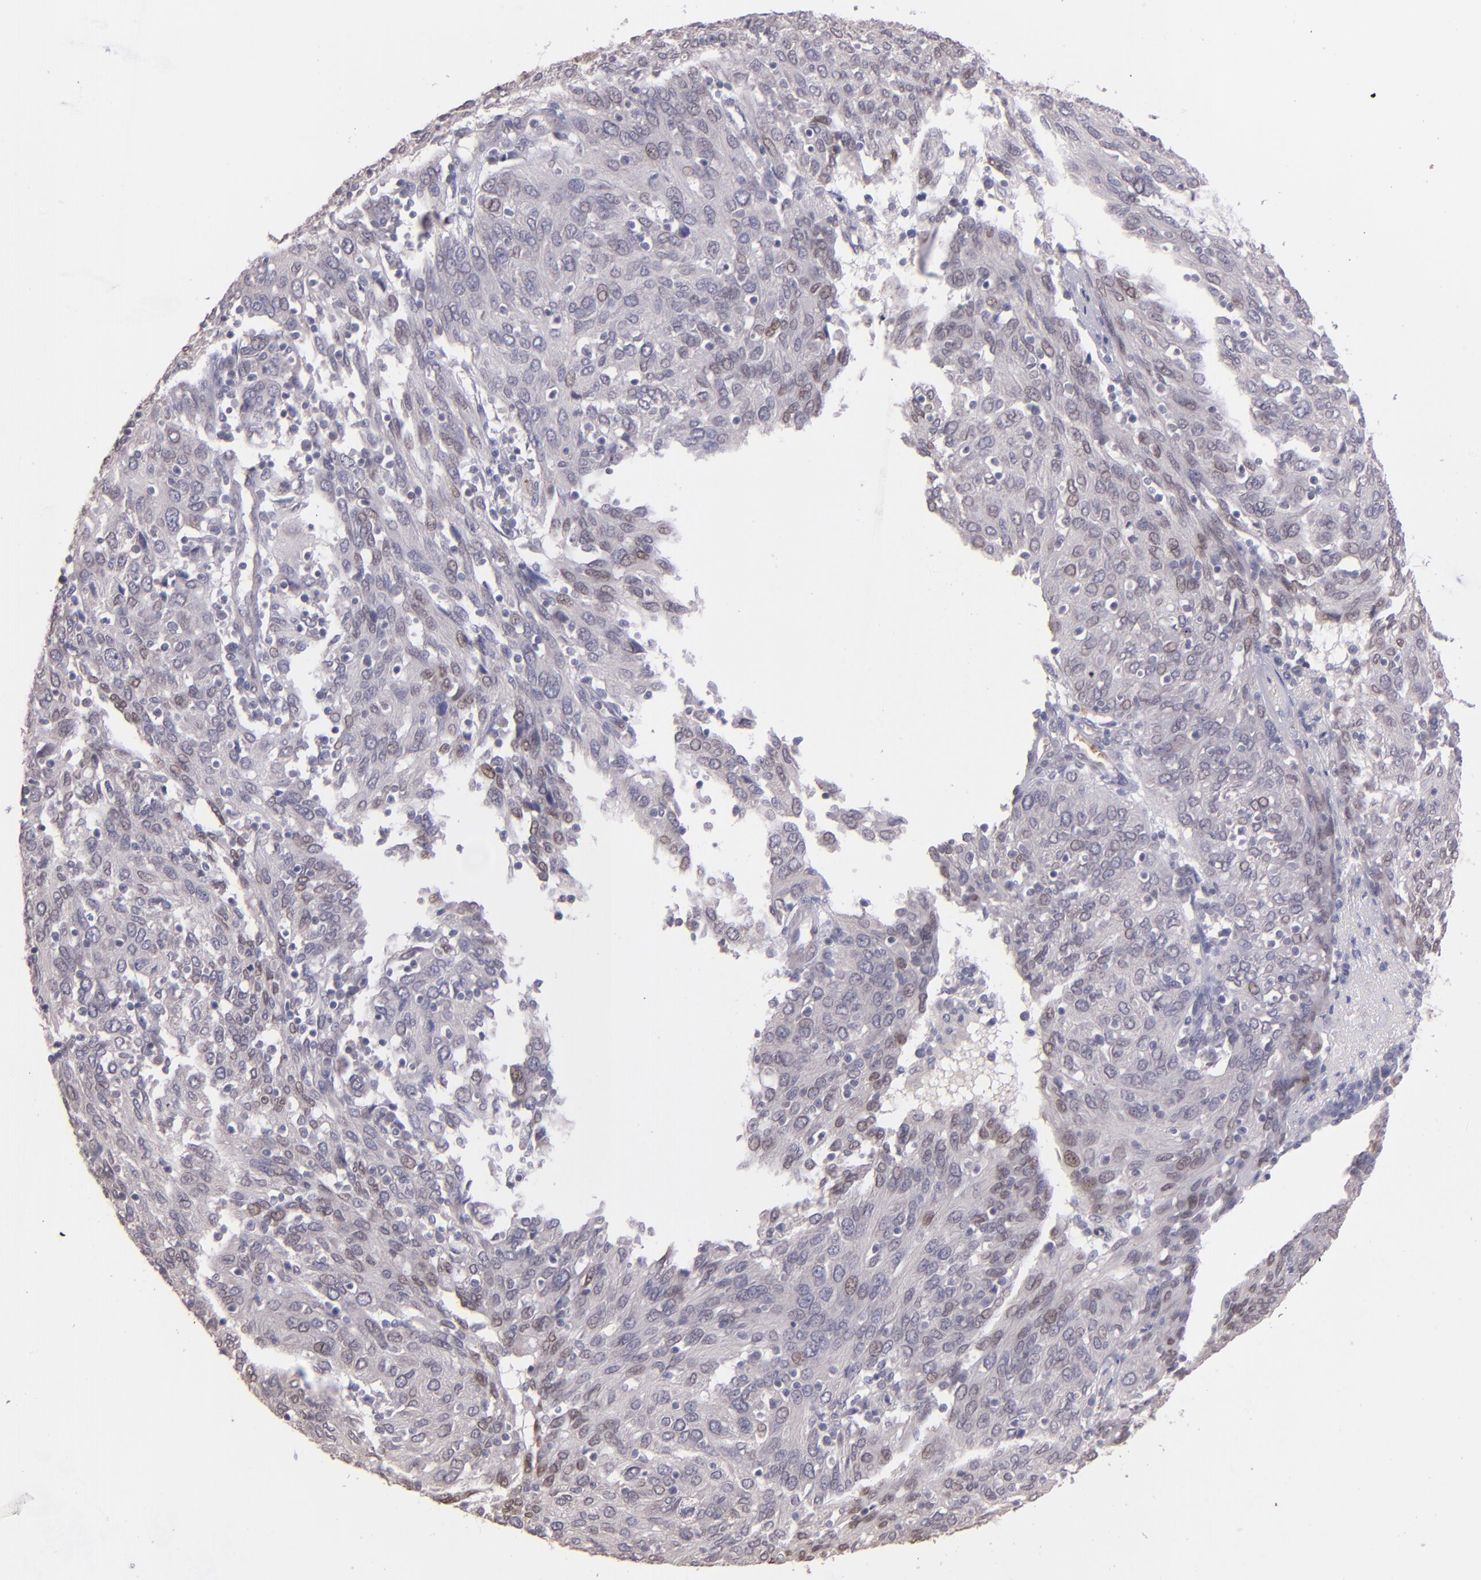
{"staining": {"intensity": "weak", "quantity": "<25%", "location": "cytoplasmic/membranous"}, "tissue": "ovarian cancer", "cell_type": "Tumor cells", "image_type": "cancer", "snomed": [{"axis": "morphology", "description": "Carcinoma, endometroid"}, {"axis": "topography", "description": "Ovary"}], "caption": "Ovarian endometroid carcinoma stained for a protein using IHC reveals no expression tumor cells.", "gene": "NUP62CL", "patient": {"sex": "female", "age": 50}}